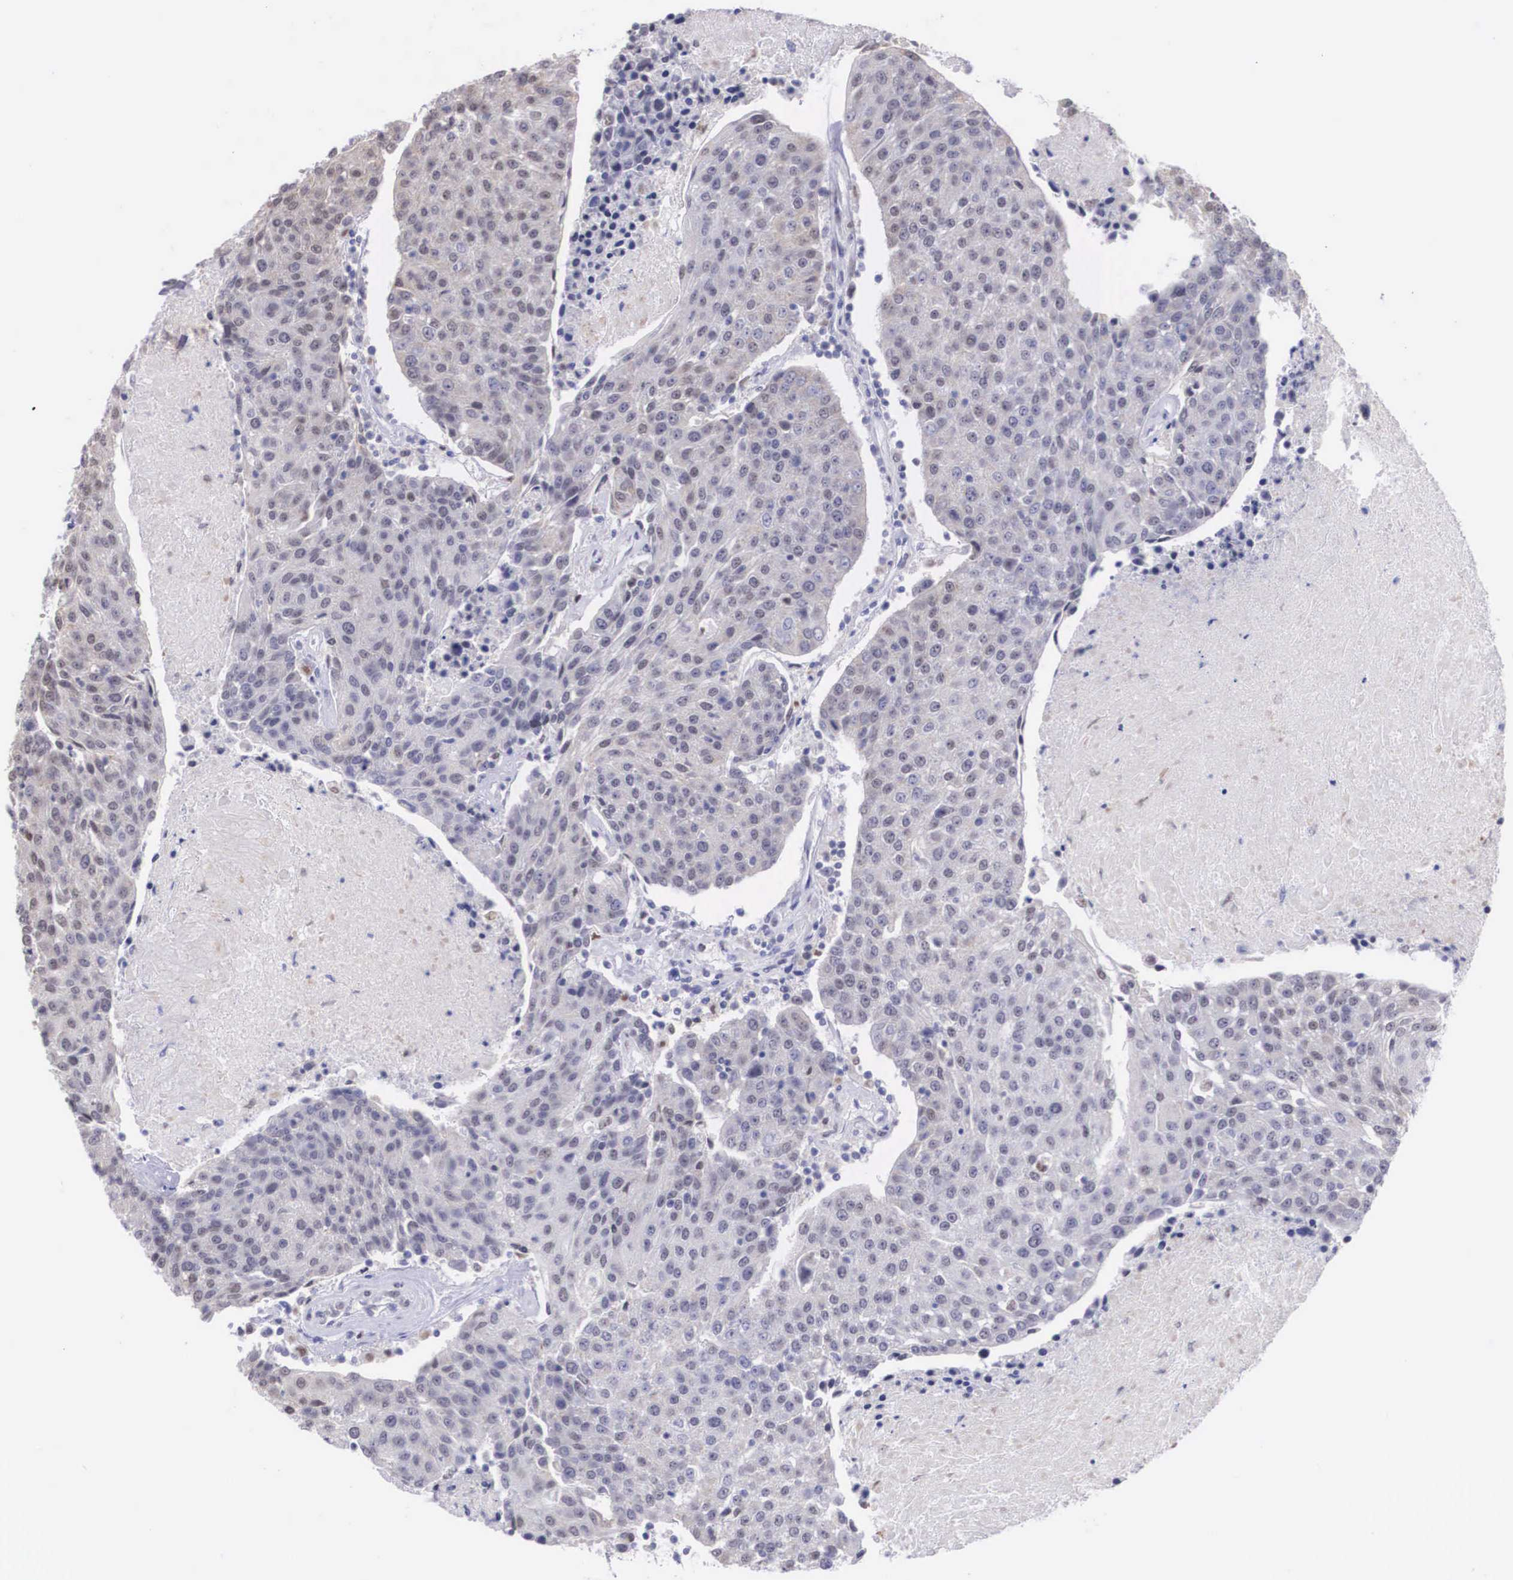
{"staining": {"intensity": "weak", "quantity": "<25%", "location": "nuclear"}, "tissue": "urothelial cancer", "cell_type": "Tumor cells", "image_type": "cancer", "snomed": [{"axis": "morphology", "description": "Urothelial carcinoma, High grade"}, {"axis": "topography", "description": "Urinary bladder"}], "caption": "An image of human urothelial carcinoma (high-grade) is negative for staining in tumor cells.", "gene": "ETV6", "patient": {"sex": "female", "age": 85}}